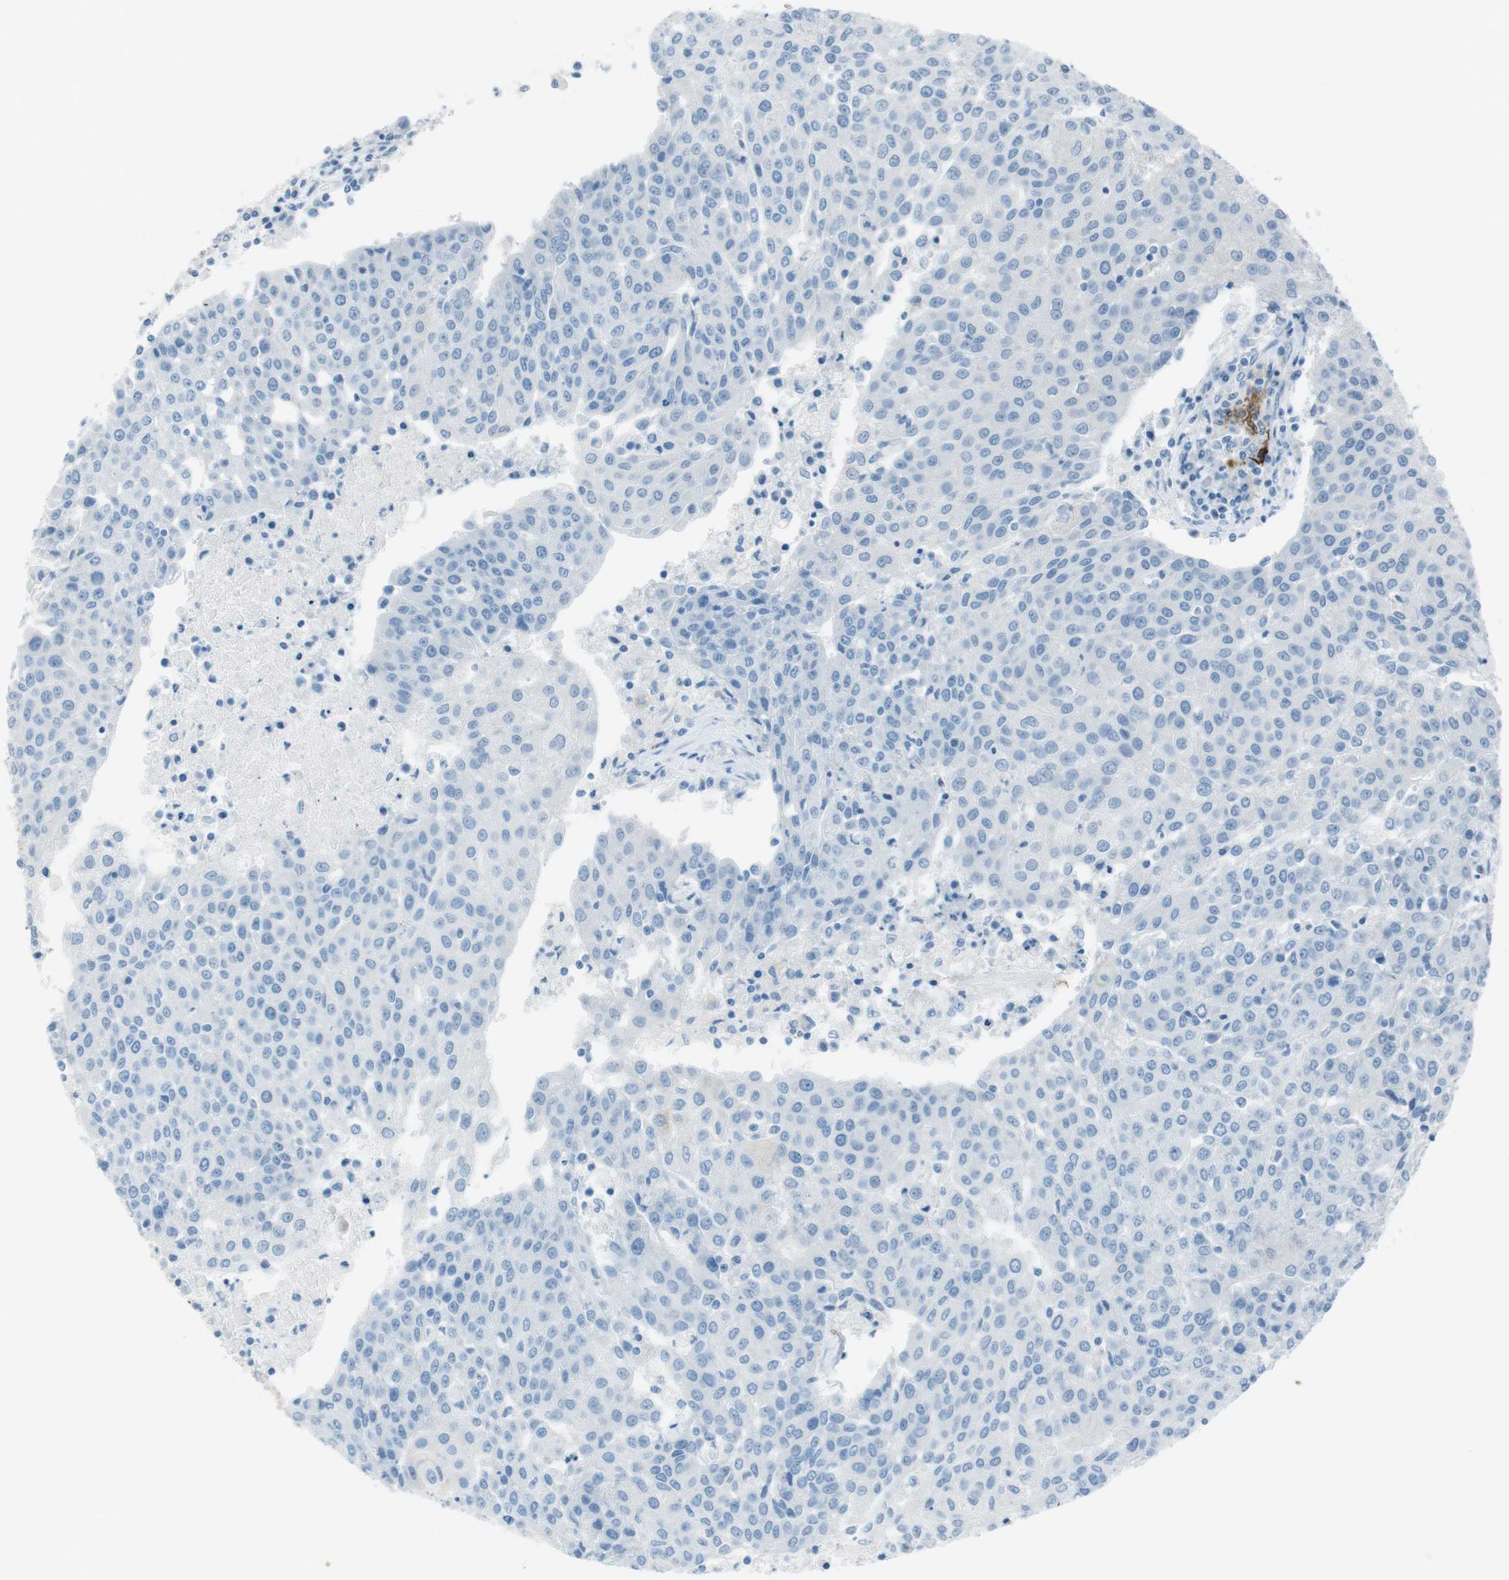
{"staining": {"intensity": "negative", "quantity": "none", "location": "none"}, "tissue": "urothelial cancer", "cell_type": "Tumor cells", "image_type": "cancer", "snomed": [{"axis": "morphology", "description": "Urothelial carcinoma, High grade"}, {"axis": "topography", "description": "Urinary bladder"}], "caption": "This is an IHC micrograph of human high-grade urothelial carcinoma. There is no staining in tumor cells.", "gene": "TUBB2A", "patient": {"sex": "female", "age": 85}}